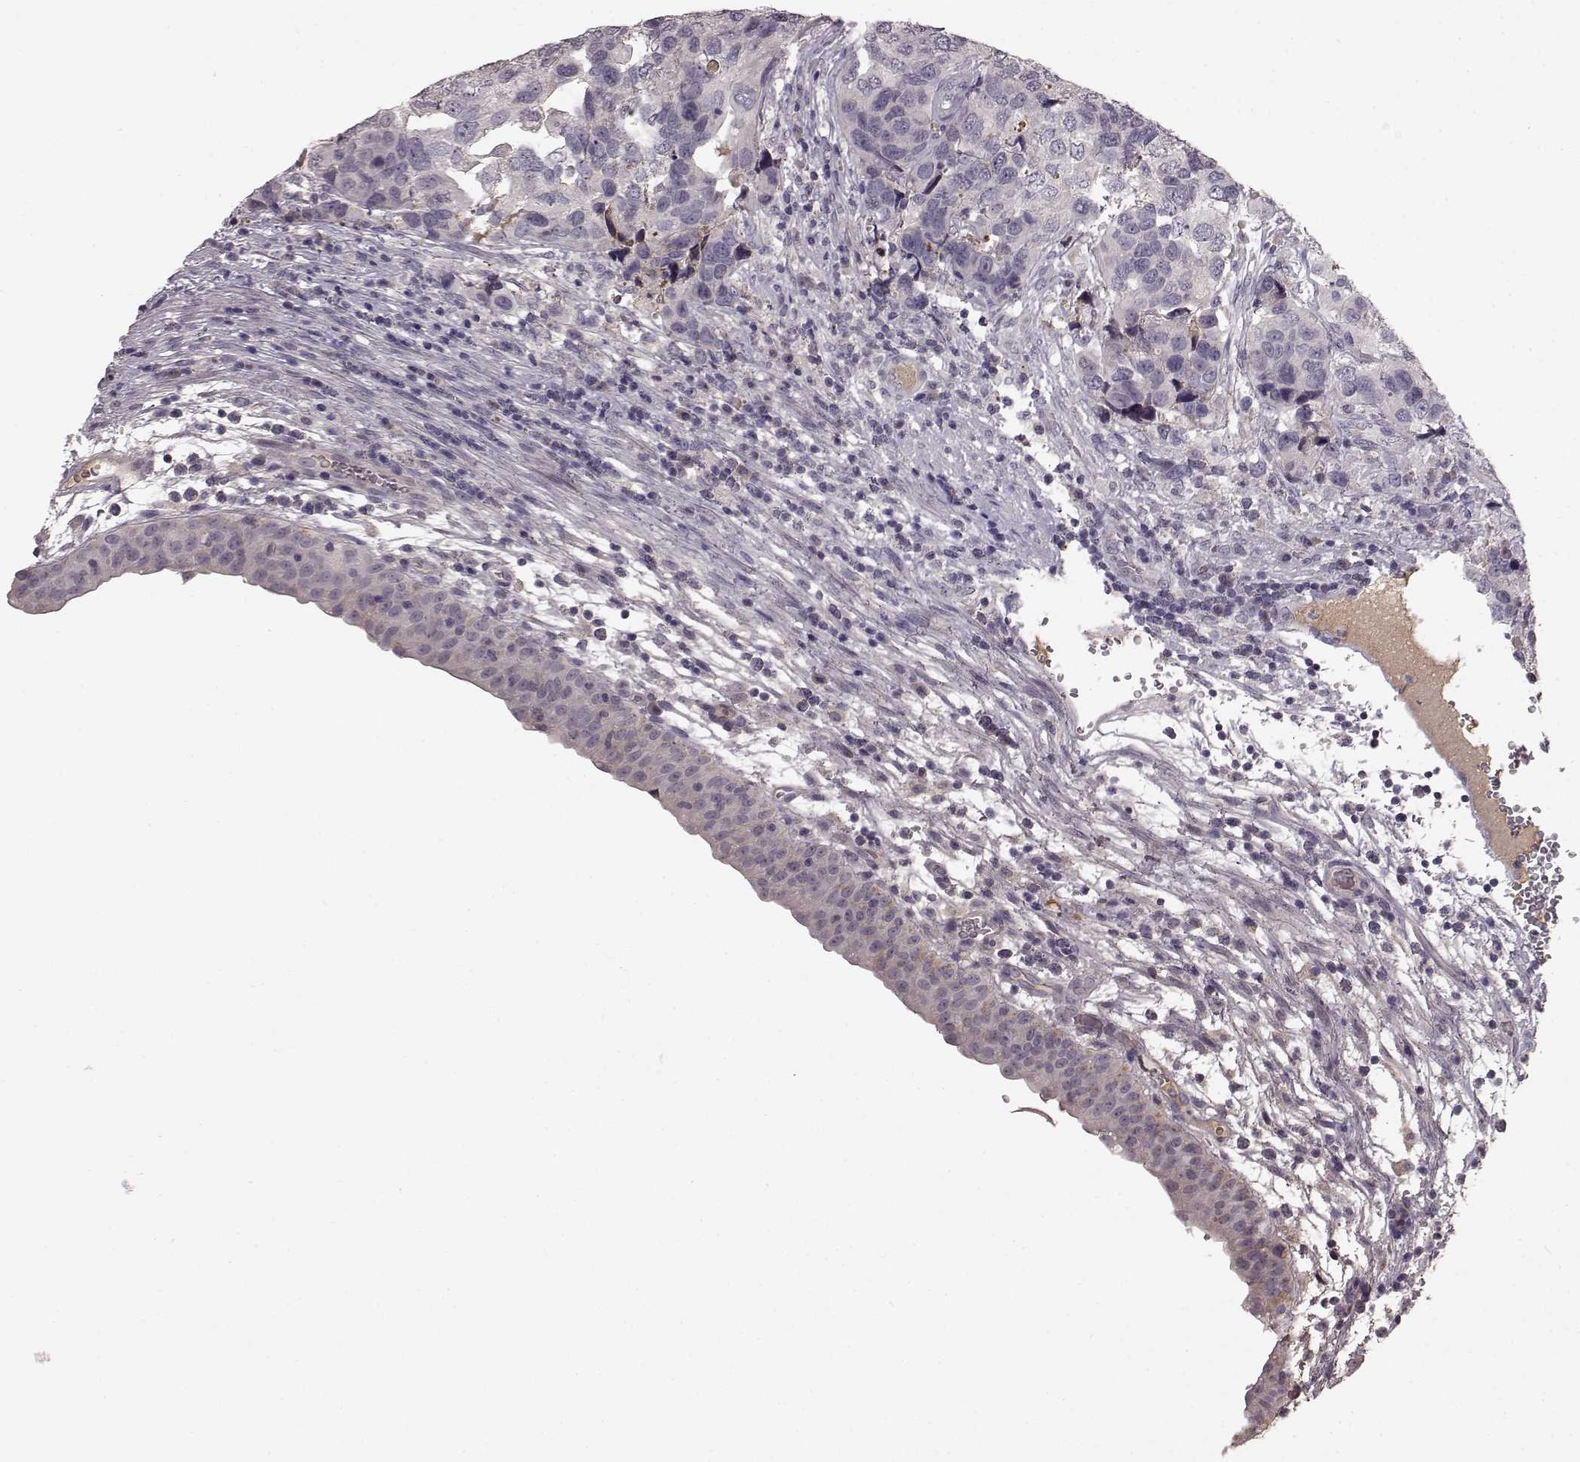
{"staining": {"intensity": "negative", "quantity": "none", "location": "none"}, "tissue": "urothelial cancer", "cell_type": "Tumor cells", "image_type": "cancer", "snomed": [{"axis": "morphology", "description": "Urothelial carcinoma, High grade"}, {"axis": "topography", "description": "Urinary bladder"}], "caption": "Tumor cells show no significant protein expression in urothelial cancer.", "gene": "SLC22A18", "patient": {"sex": "male", "age": 60}}